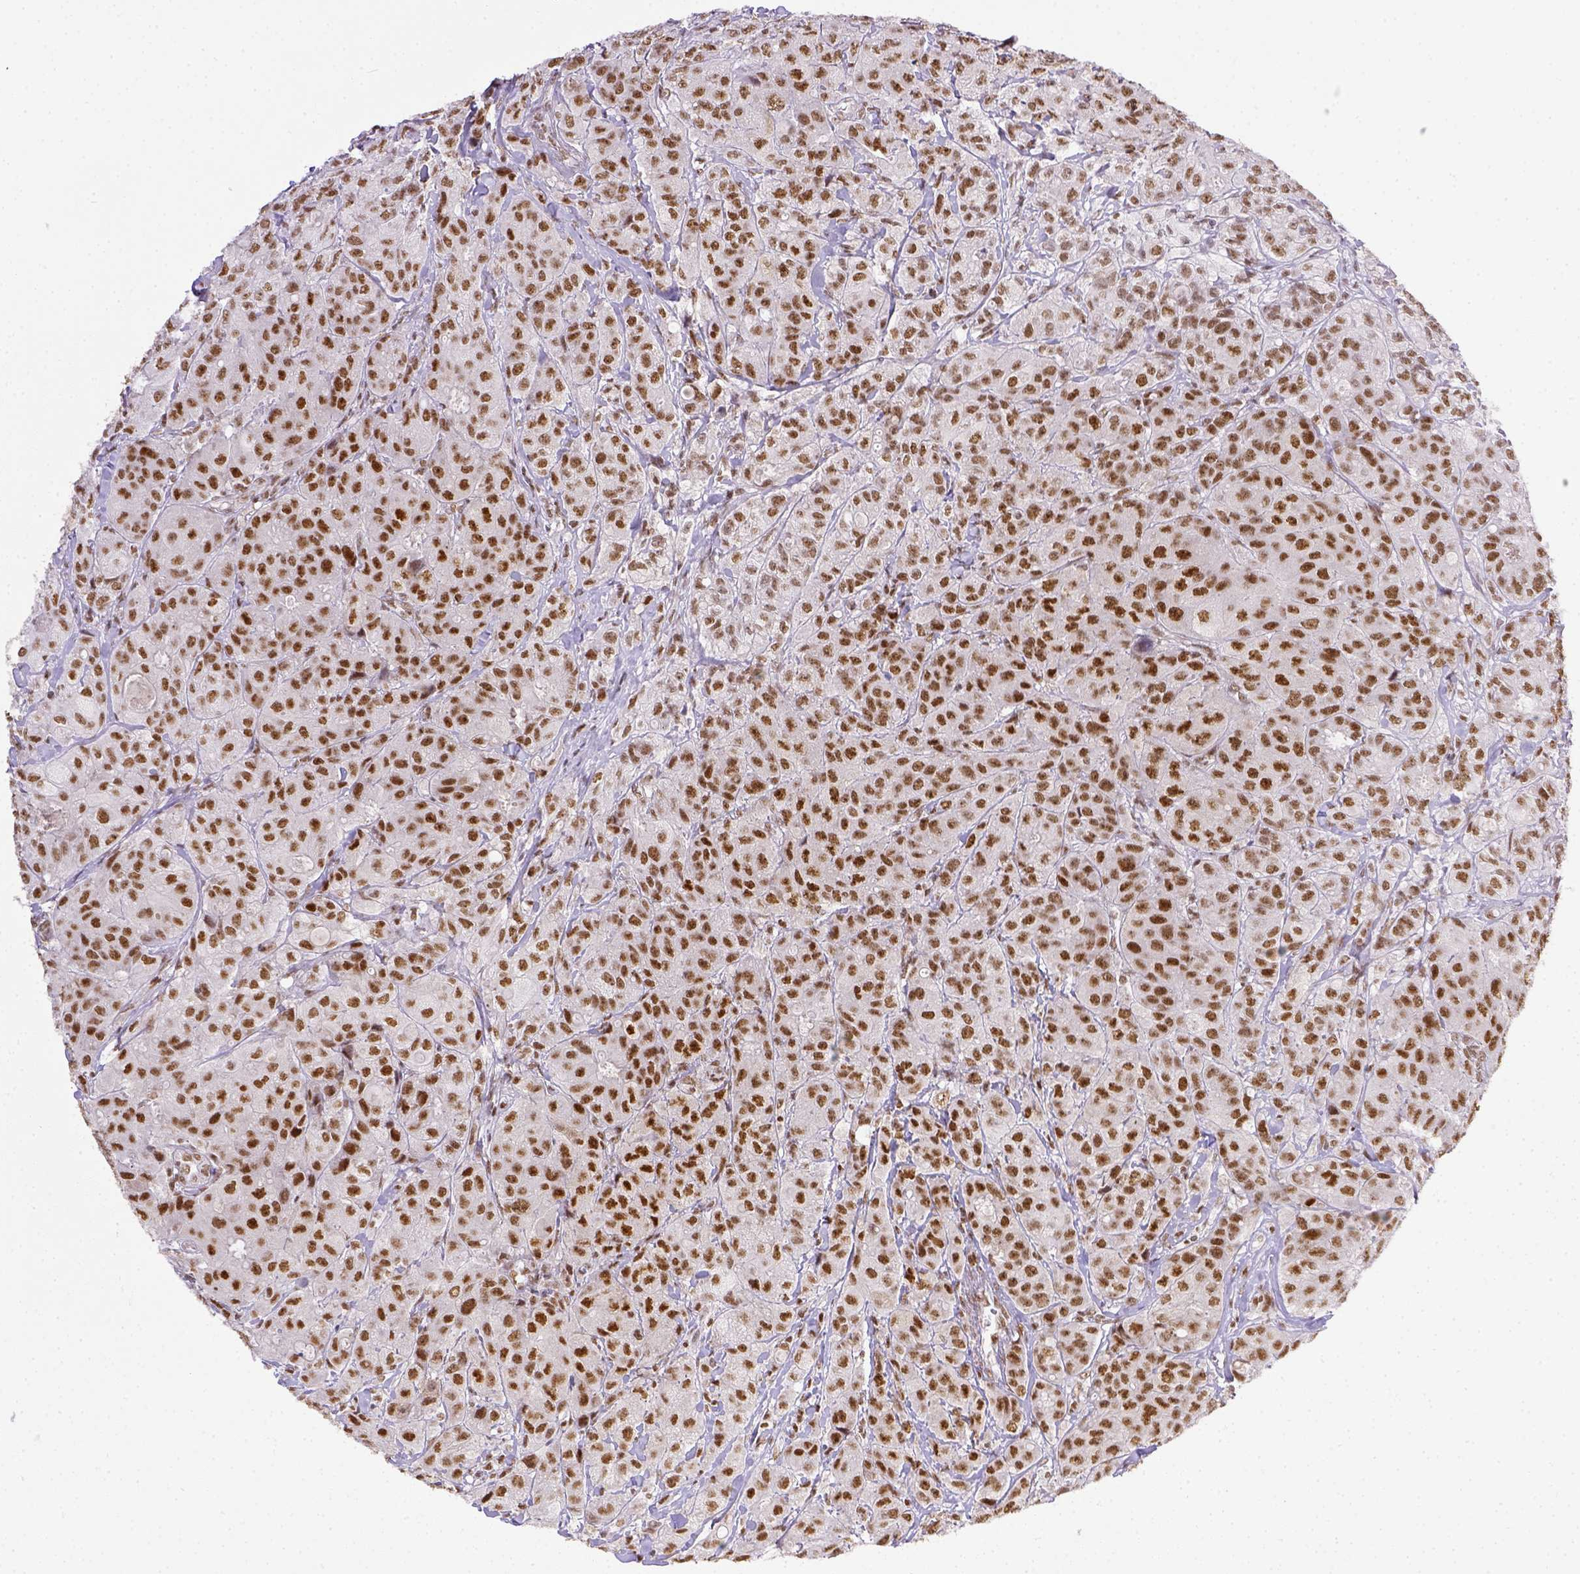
{"staining": {"intensity": "moderate", "quantity": ">75%", "location": "nuclear"}, "tissue": "breast cancer", "cell_type": "Tumor cells", "image_type": "cancer", "snomed": [{"axis": "morphology", "description": "Duct carcinoma"}, {"axis": "topography", "description": "Breast"}], "caption": "Immunohistochemistry image of neoplastic tissue: breast invasive ductal carcinoma stained using IHC demonstrates medium levels of moderate protein expression localized specifically in the nuclear of tumor cells, appearing as a nuclear brown color.", "gene": "ERCC1", "patient": {"sex": "female", "age": 43}}